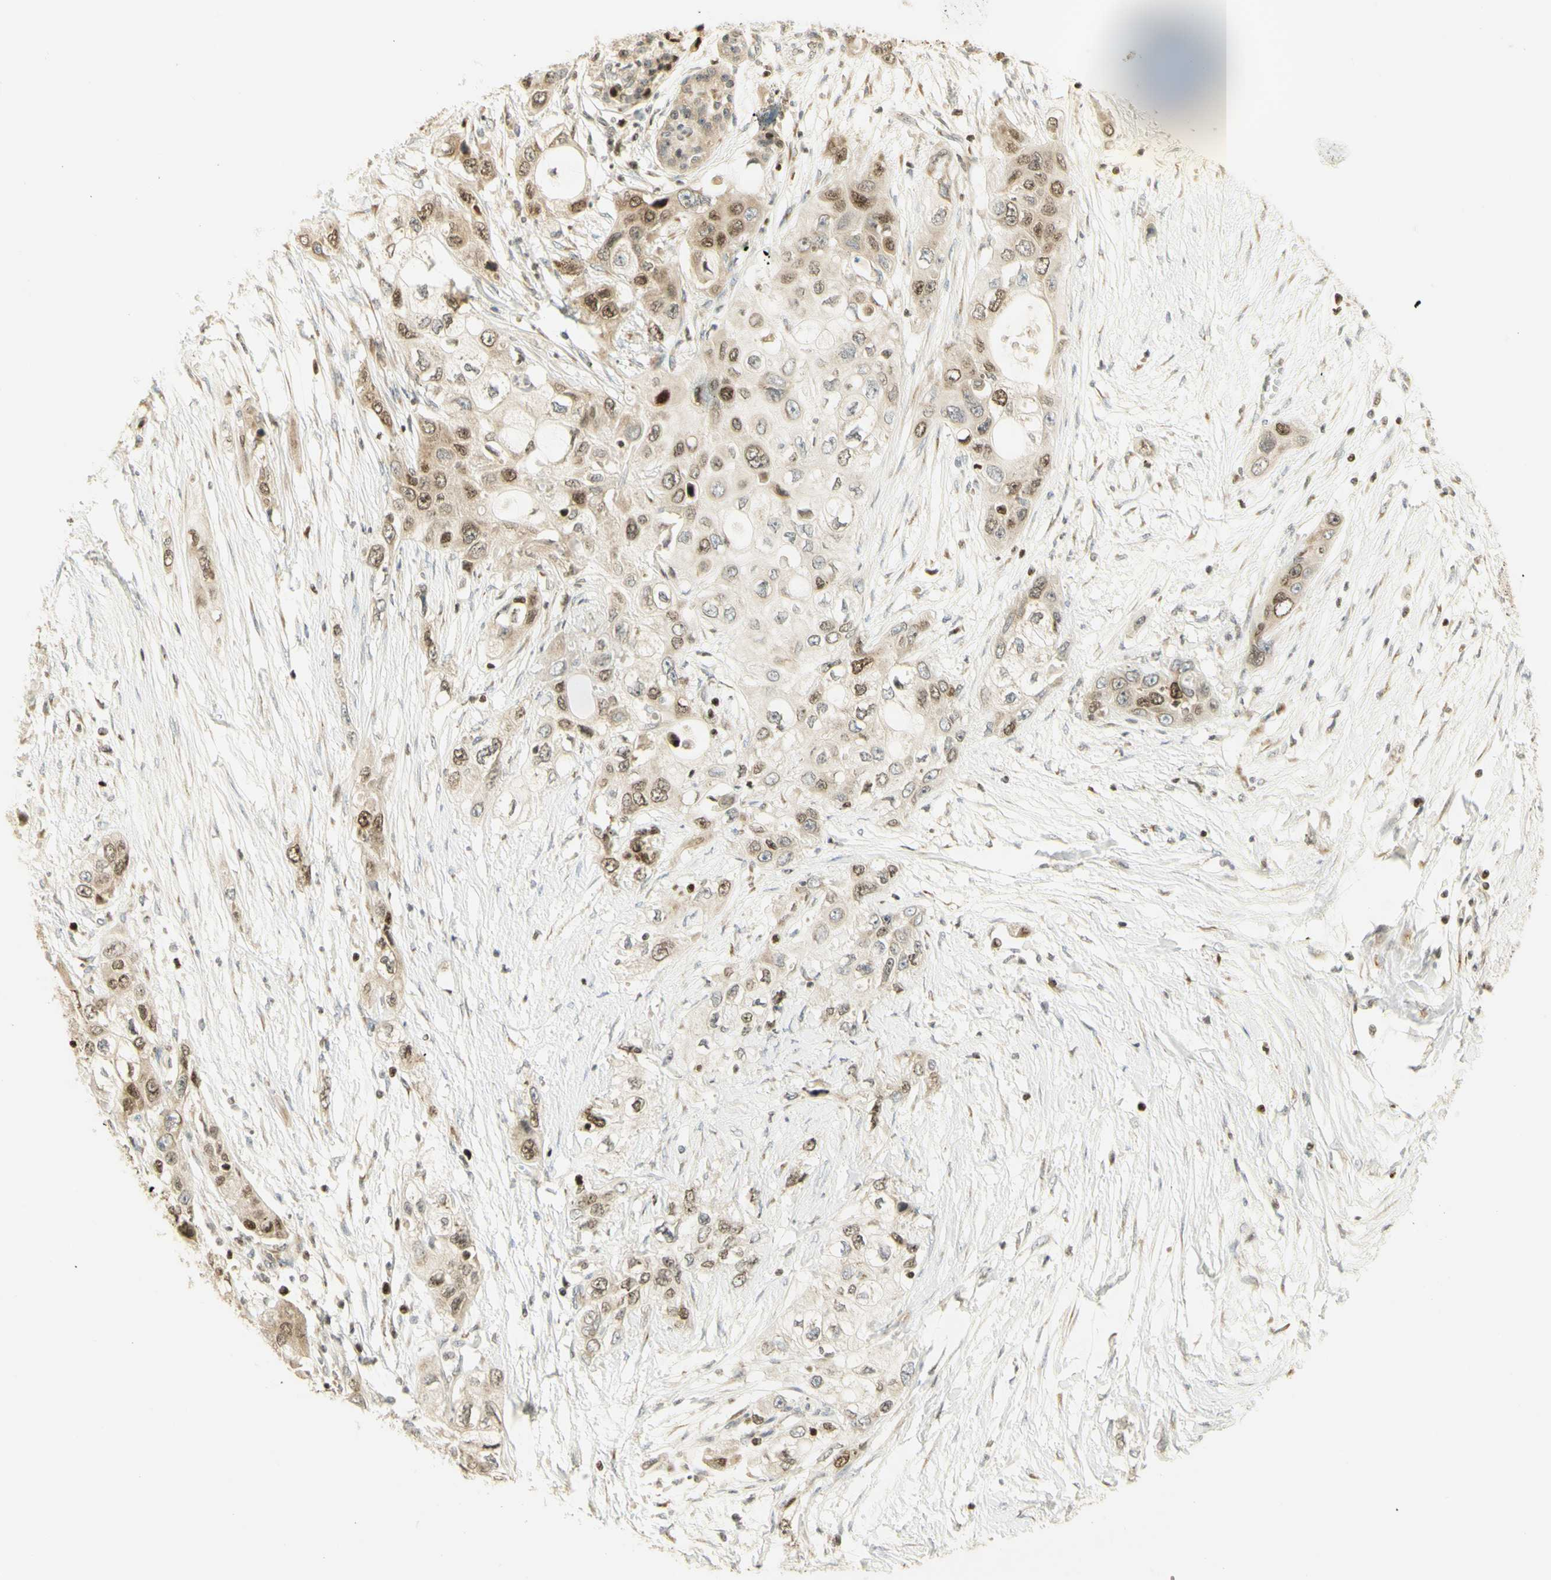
{"staining": {"intensity": "moderate", "quantity": "25%-75%", "location": "cytoplasmic/membranous,nuclear"}, "tissue": "pancreatic cancer", "cell_type": "Tumor cells", "image_type": "cancer", "snomed": [{"axis": "morphology", "description": "Adenocarcinoma, NOS"}, {"axis": "topography", "description": "Pancreas"}], "caption": "Immunohistochemical staining of adenocarcinoma (pancreatic) demonstrates medium levels of moderate cytoplasmic/membranous and nuclear protein staining in about 25%-75% of tumor cells. (DAB = brown stain, brightfield microscopy at high magnification).", "gene": "KIF11", "patient": {"sex": "female", "age": 70}}